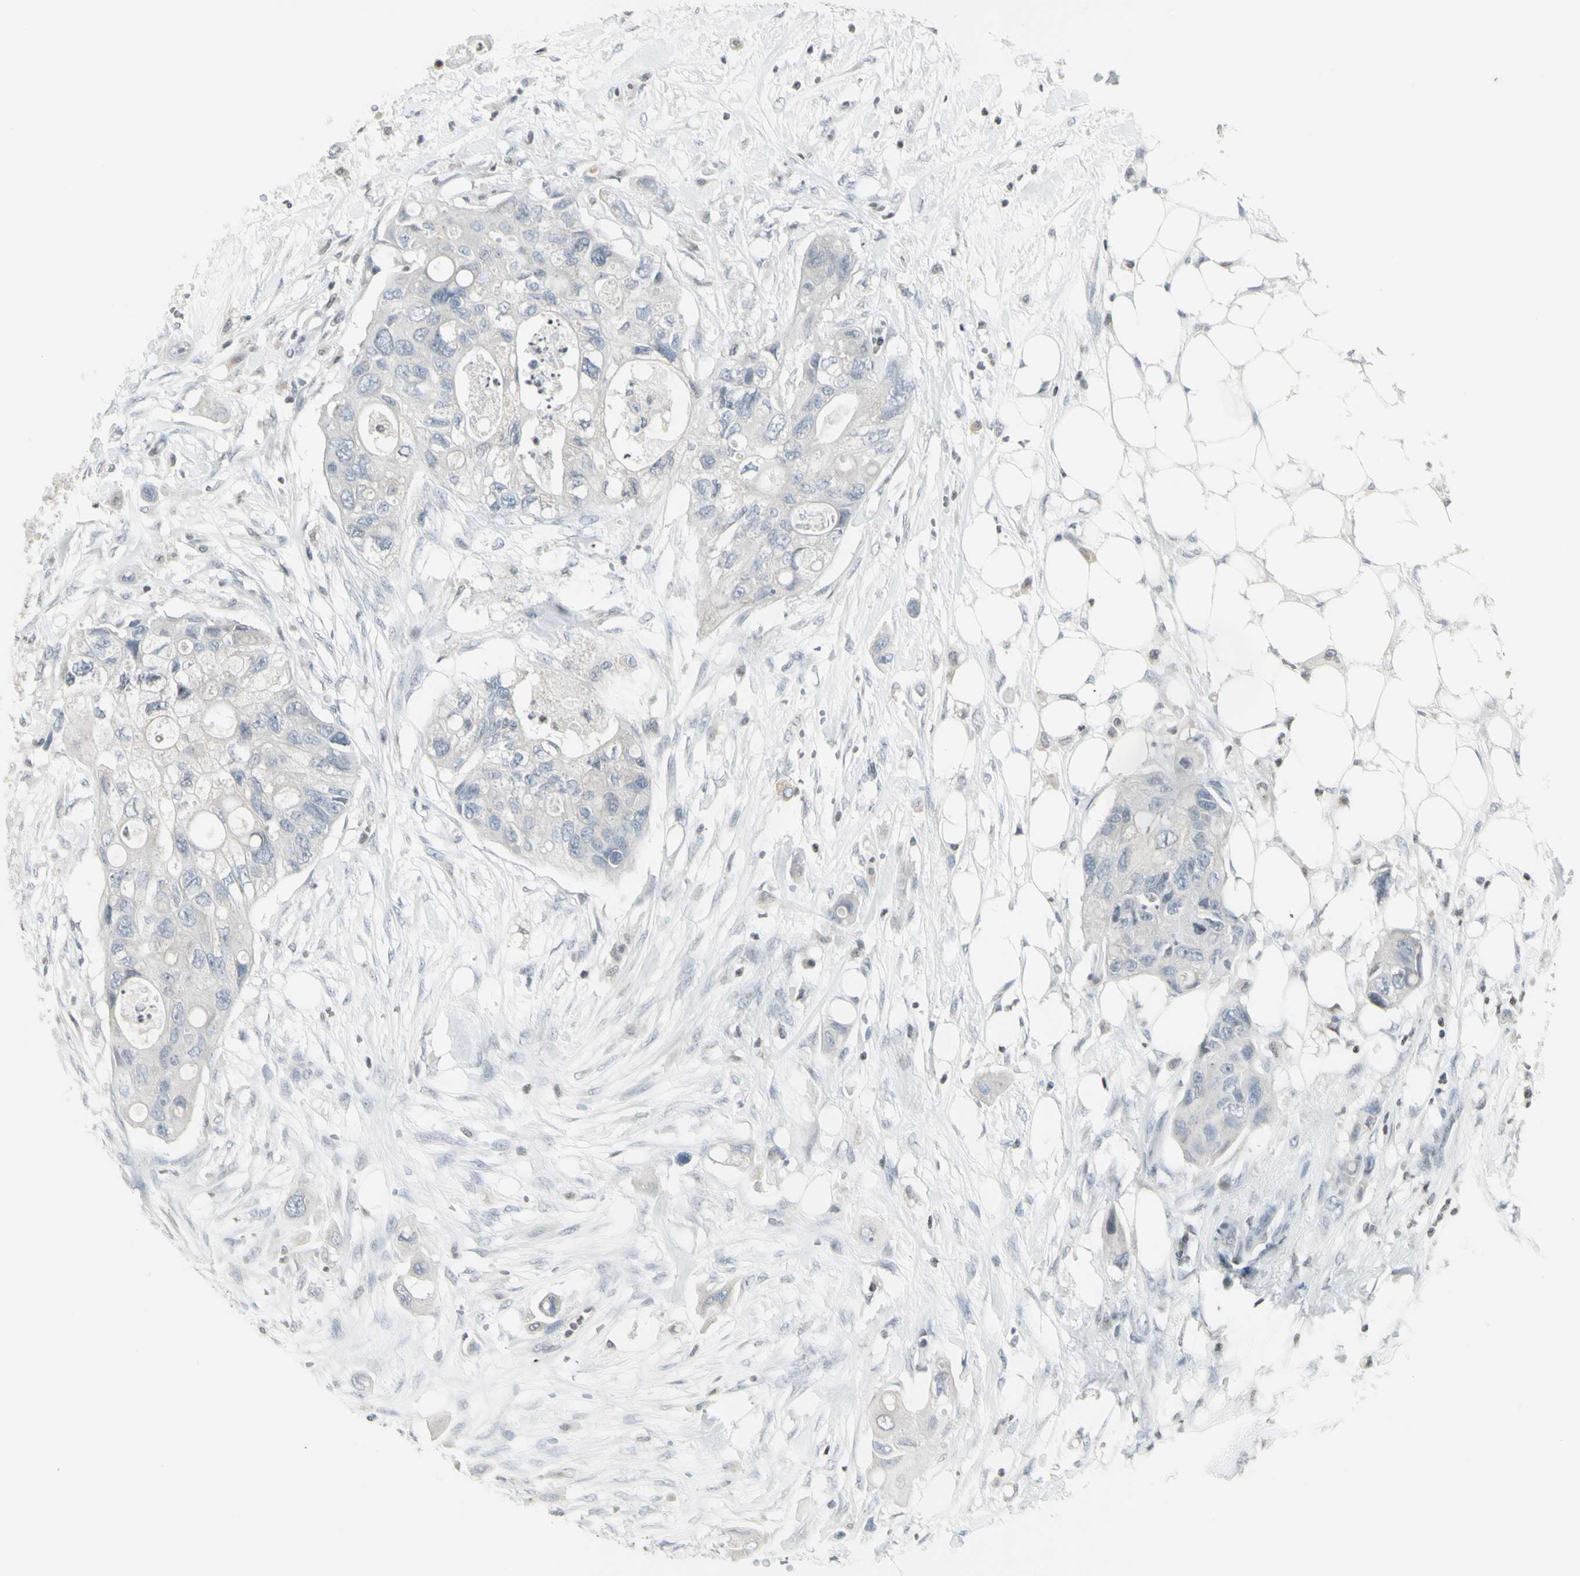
{"staining": {"intensity": "negative", "quantity": "none", "location": "none"}, "tissue": "colorectal cancer", "cell_type": "Tumor cells", "image_type": "cancer", "snomed": [{"axis": "morphology", "description": "Adenocarcinoma, NOS"}, {"axis": "topography", "description": "Colon"}], "caption": "This is an immunohistochemistry (IHC) image of colorectal adenocarcinoma. There is no expression in tumor cells.", "gene": "MUC5AC", "patient": {"sex": "female", "age": 57}}